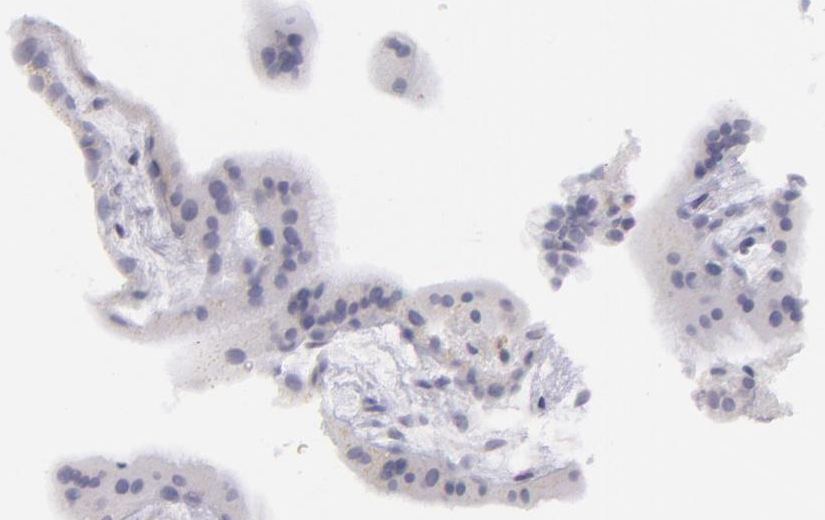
{"staining": {"intensity": "negative", "quantity": "none", "location": "none"}, "tissue": "placenta", "cell_type": "Decidual cells", "image_type": "normal", "snomed": [{"axis": "morphology", "description": "Normal tissue, NOS"}, {"axis": "topography", "description": "Placenta"}], "caption": "IHC of benign human placenta displays no expression in decidual cells.", "gene": "S100A2", "patient": {"sex": "female", "age": 19}}